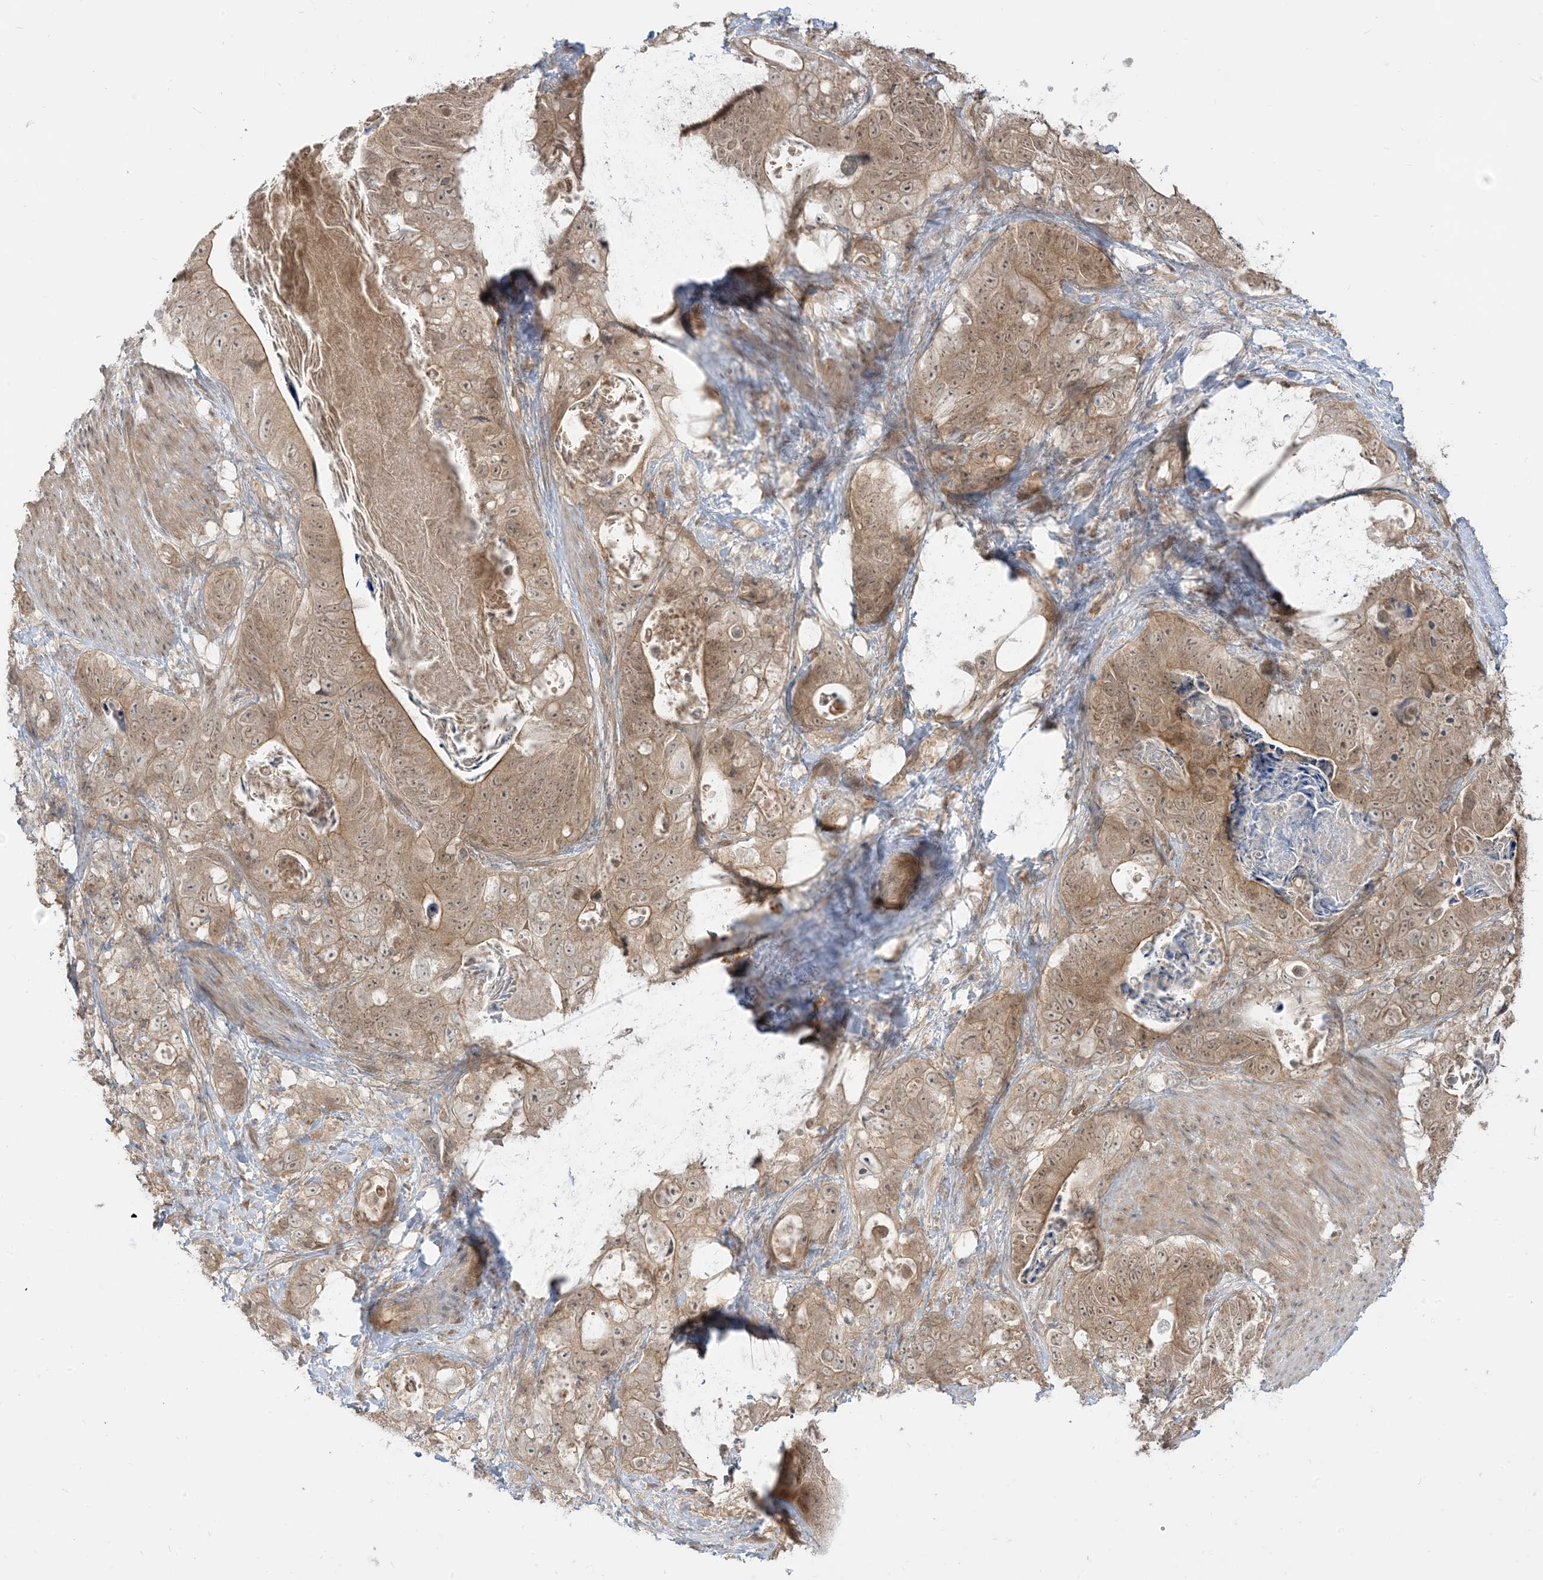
{"staining": {"intensity": "weak", "quantity": ">75%", "location": "cytoplasmic/membranous,nuclear"}, "tissue": "stomach cancer", "cell_type": "Tumor cells", "image_type": "cancer", "snomed": [{"axis": "morphology", "description": "Normal tissue, NOS"}, {"axis": "morphology", "description": "Adenocarcinoma, NOS"}, {"axis": "topography", "description": "Stomach"}], "caption": "Human stomach cancer stained for a protein (brown) displays weak cytoplasmic/membranous and nuclear positive positivity in approximately >75% of tumor cells.", "gene": "TBCC", "patient": {"sex": "female", "age": 89}}